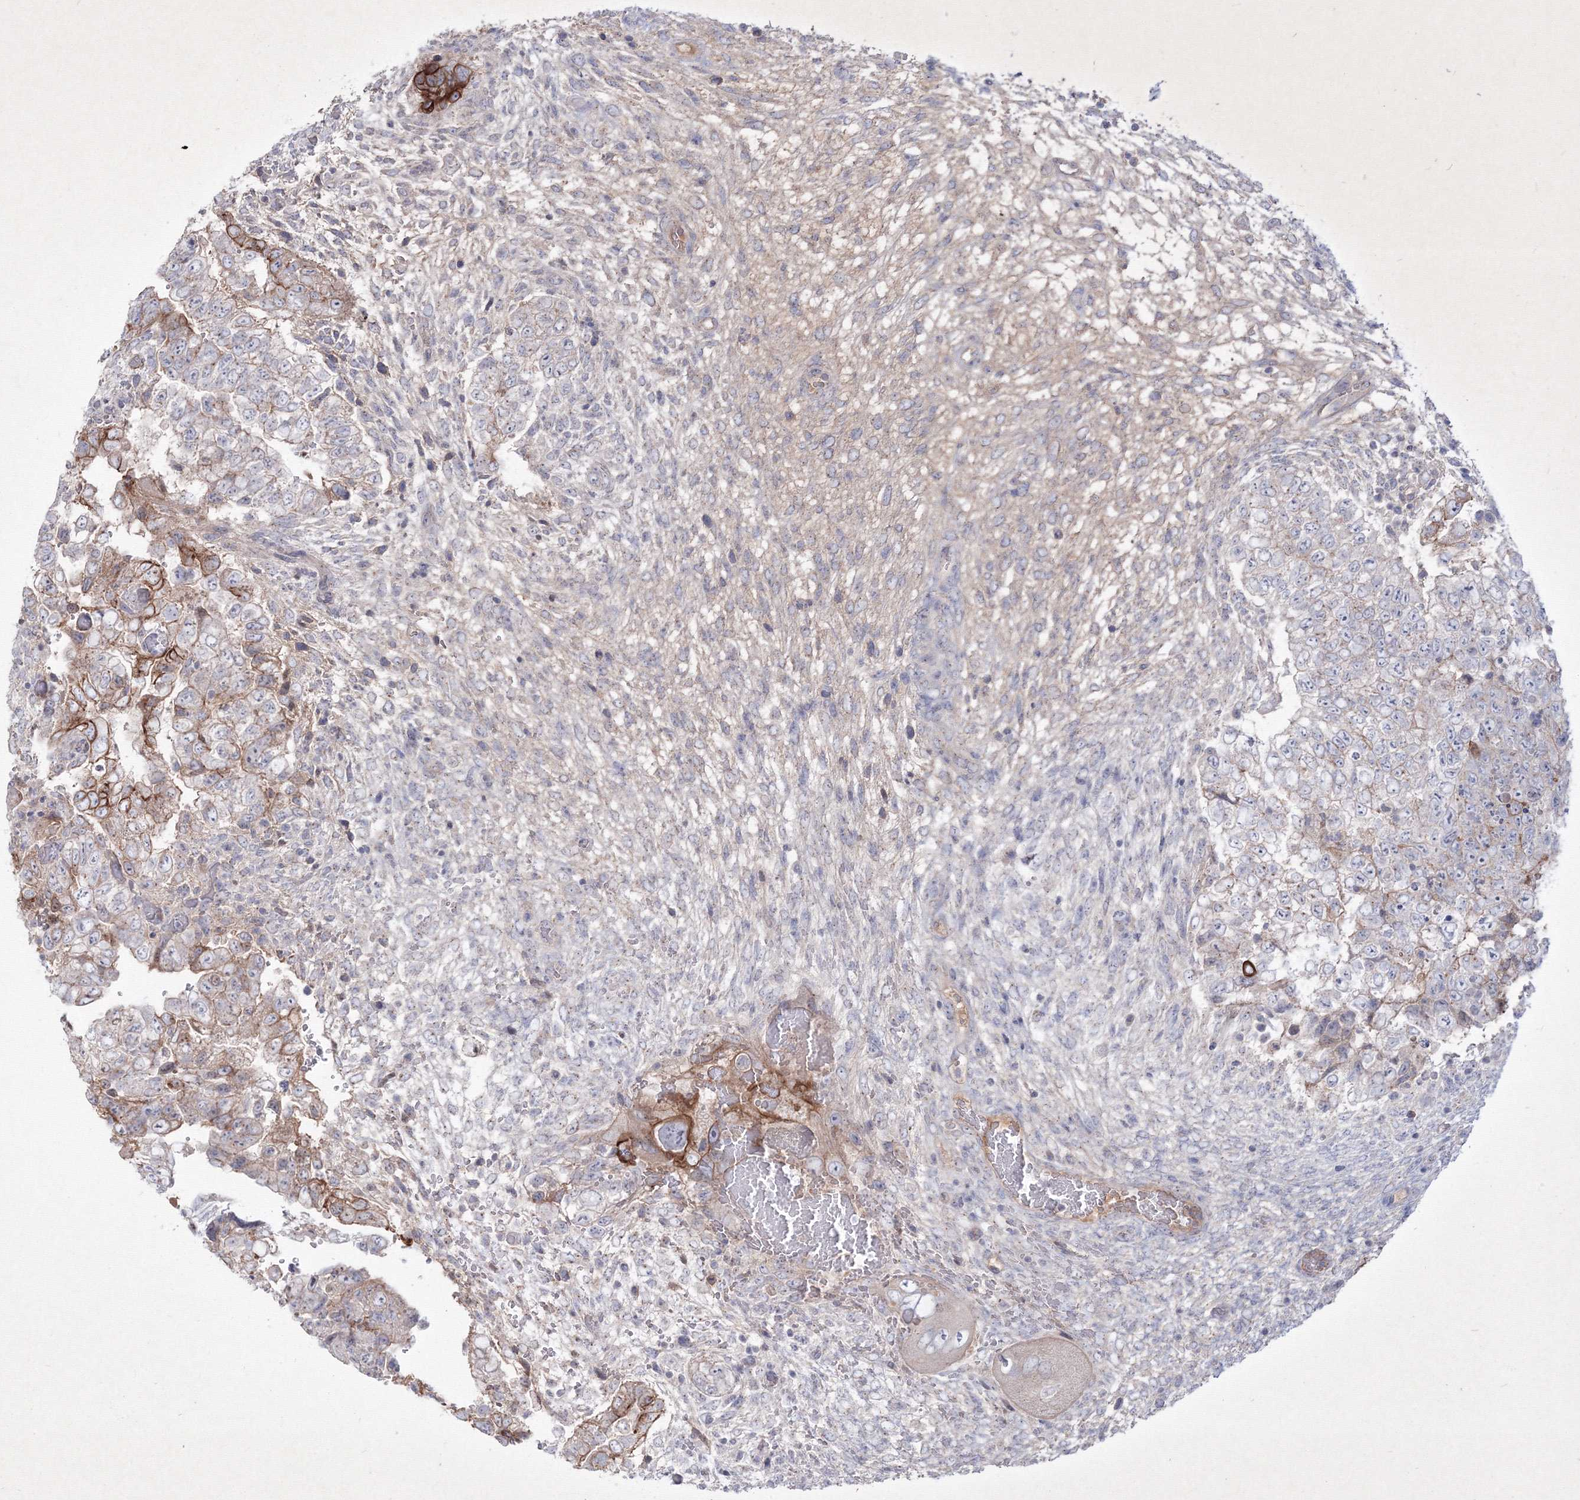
{"staining": {"intensity": "moderate", "quantity": "25%-75%", "location": "cytoplasmic/membranous"}, "tissue": "testis cancer", "cell_type": "Tumor cells", "image_type": "cancer", "snomed": [{"axis": "morphology", "description": "Carcinoma, Embryonal, NOS"}, {"axis": "topography", "description": "Testis"}], "caption": "Protein staining by immunohistochemistry shows moderate cytoplasmic/membranous positivity in approximately 25%-75% of tumor cells in embryonal carcinoma (testis). (IHC, brightfield microscopy, high magnification).", "gene": "TMEM139", "patient": {"sex": "male", "age": 37}}